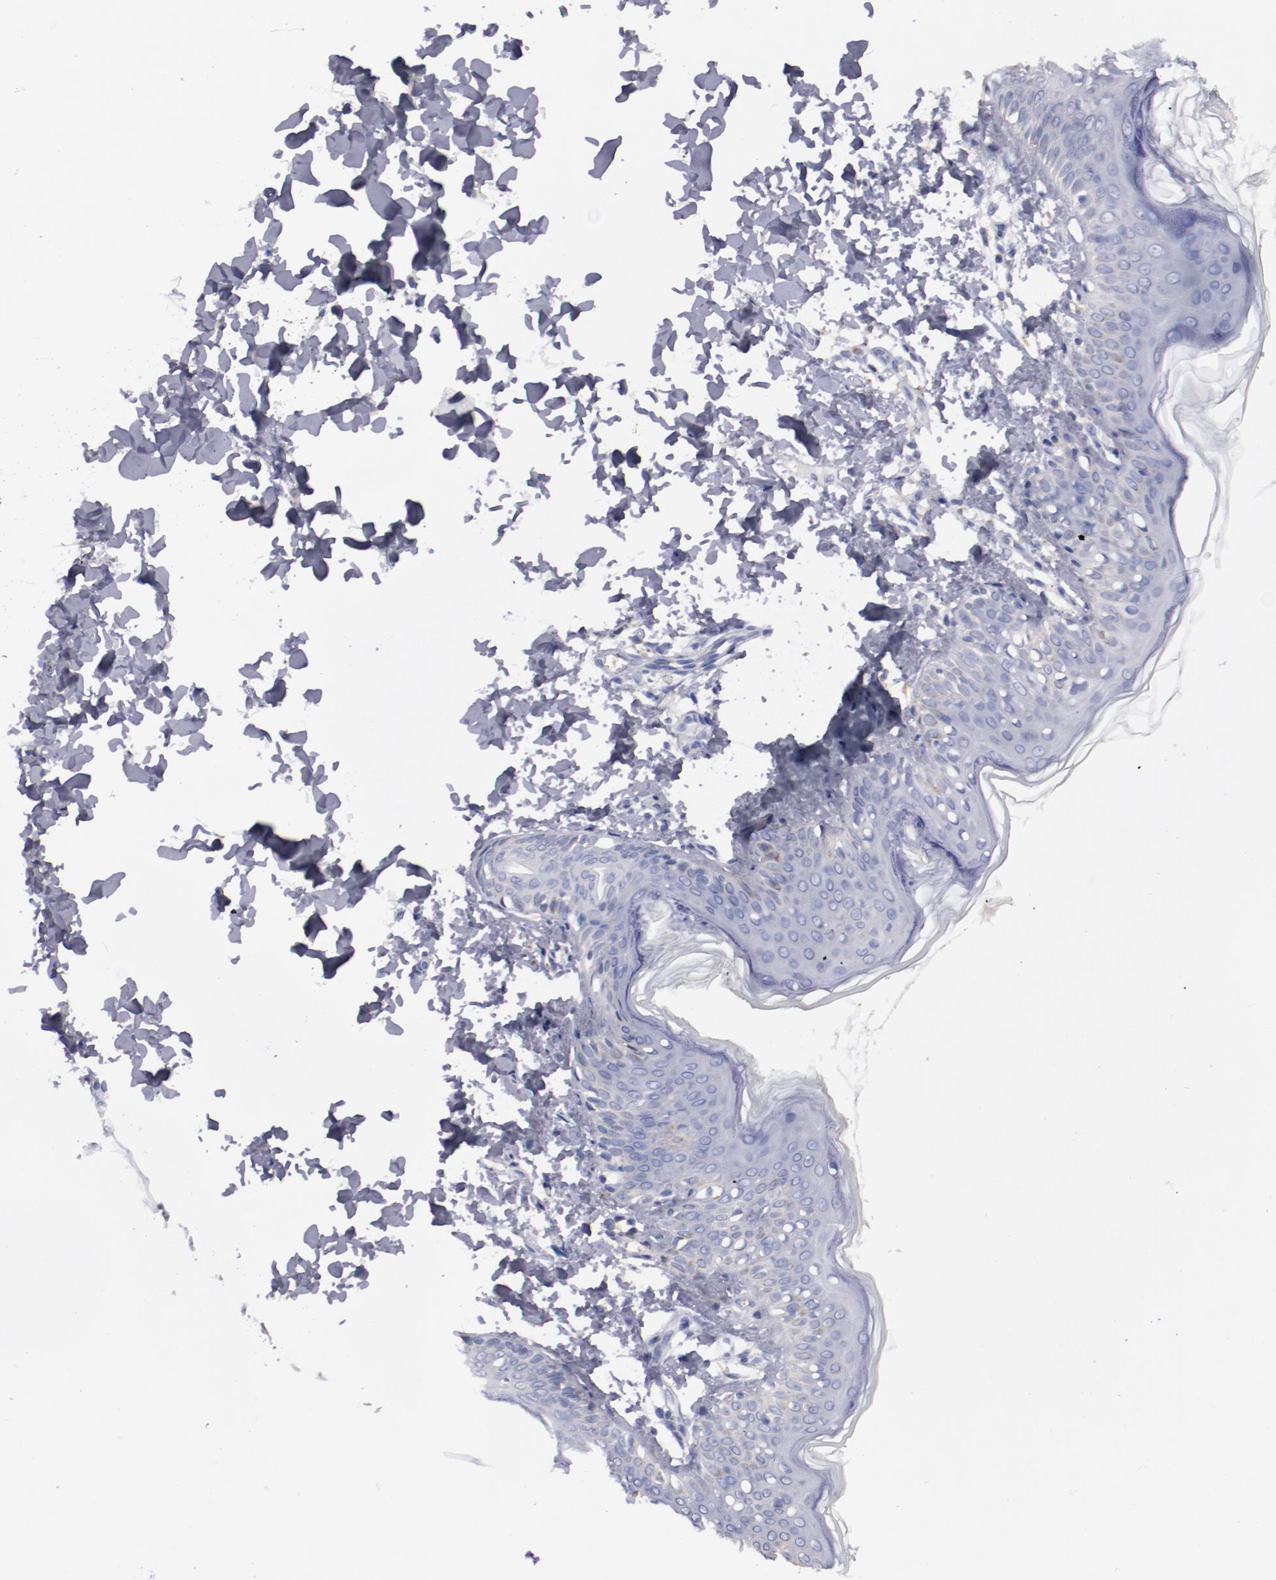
{"staining": {"intensity": "negative", "quantity": "none", "location": "none"}, "tissue": "skin", "cell_type": "Fibroblasts", "image_type": "normal", "snomed": [{"axis": "morphology", "description": "Normal tissue, NOS"}, {"axis": "topography", "description": "Skin"}], "caption": "Immunohistochemistry micrograph of normal skin: human skin stained with DAB exhibits no significant protein positivity in fibroblasts. (DAB (3,3'-diaminobenzidine) immunohistochemistry with hematoxylin counter stain).", "gene": "FGR", "patient": {"sex": "female", "age": 4}}